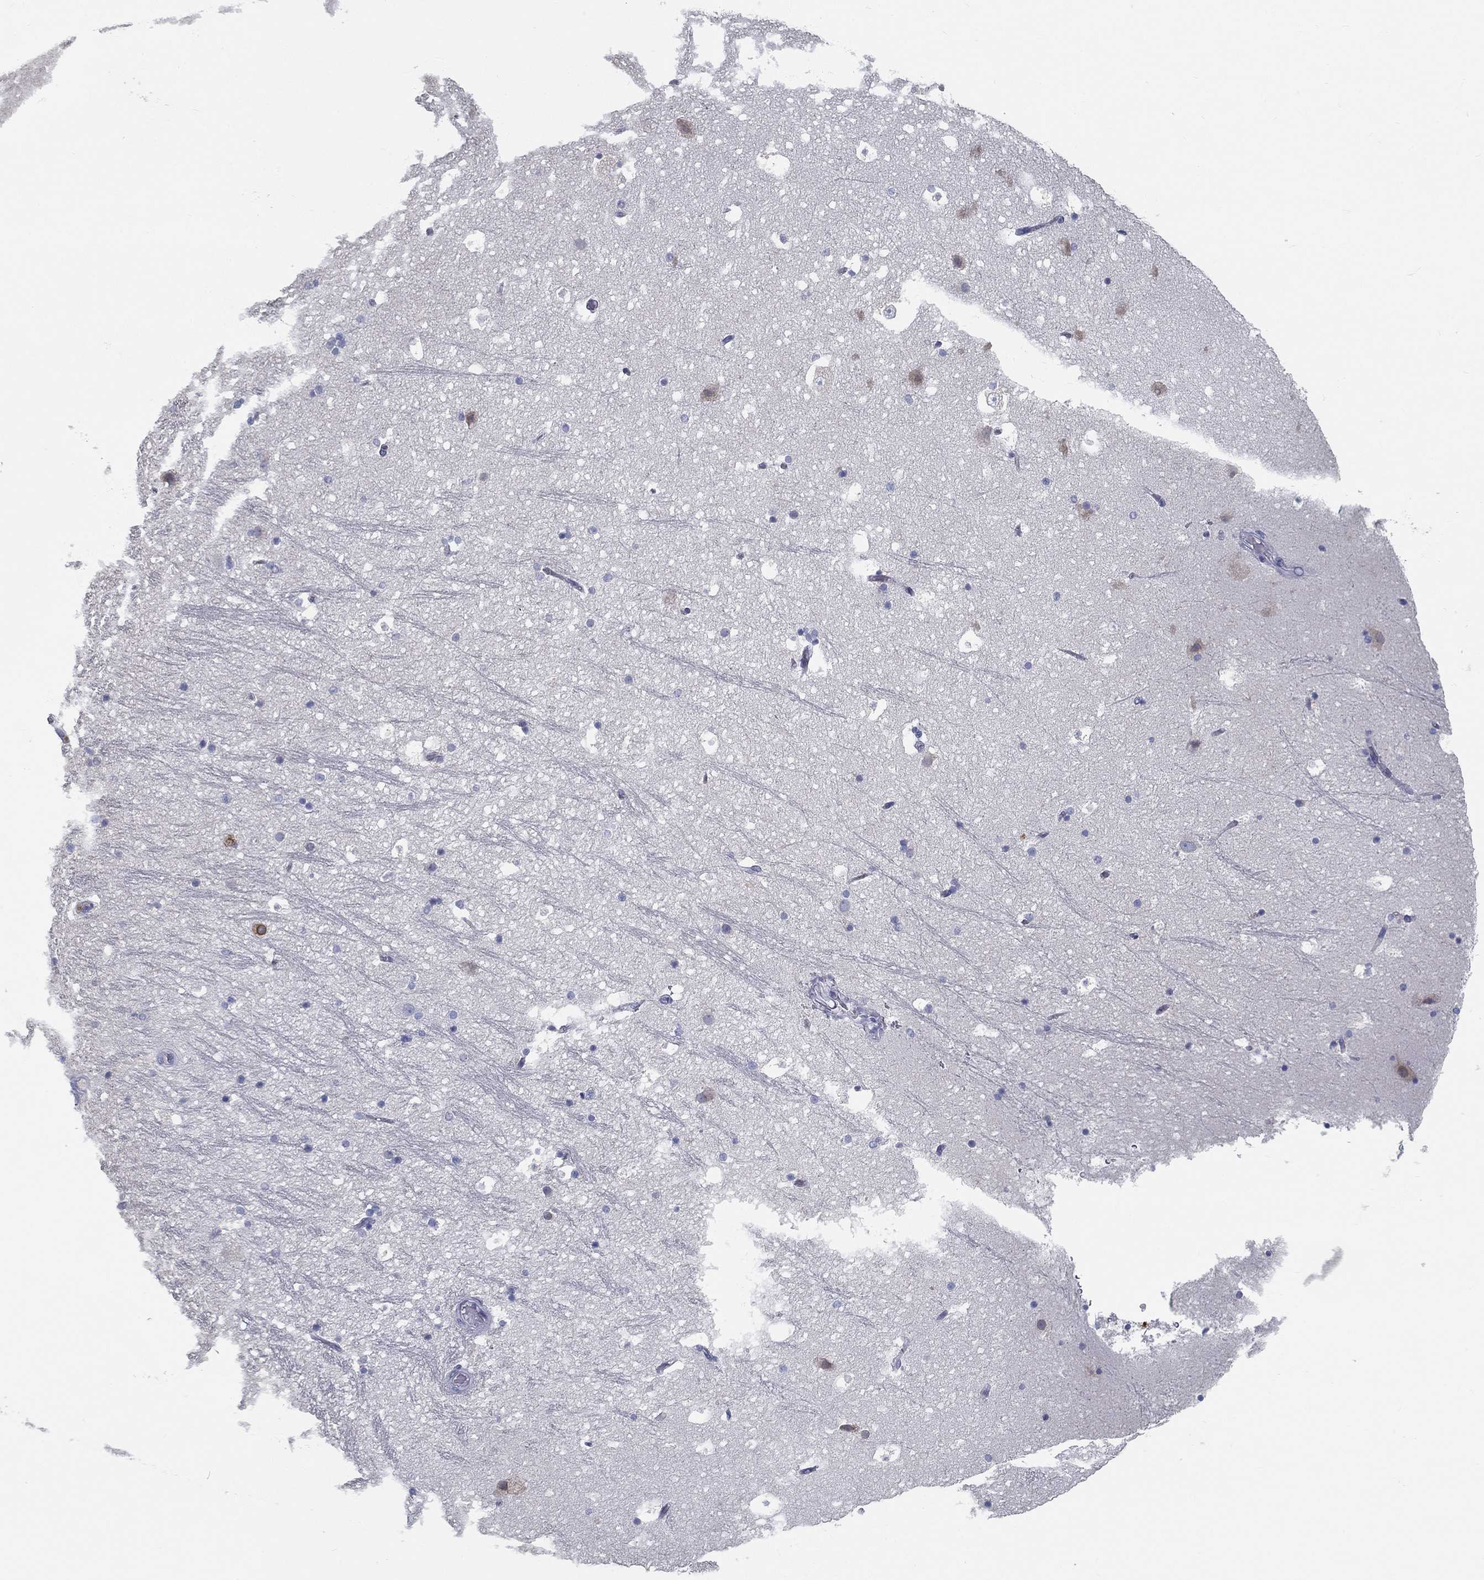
{"staining": {"intensity": "negative", "quantity": "none", "location": "none"}, "tissue": "hippocampus", "cell_type": "Glial cells", "image_type": "normal", "snomed": [{"axis": "morphology", "description": "Normal tissue, NOS"}, {"axis": "topography", "description": "Hippocampus"}], "caption": "Immunohistochemistry (IHC) photomicrograph of benign human hippocampus stained for a protein (brown), which displays no expression in glial cells.", "gene": "STS", "patient": {"sex": "male", "age": 51}}